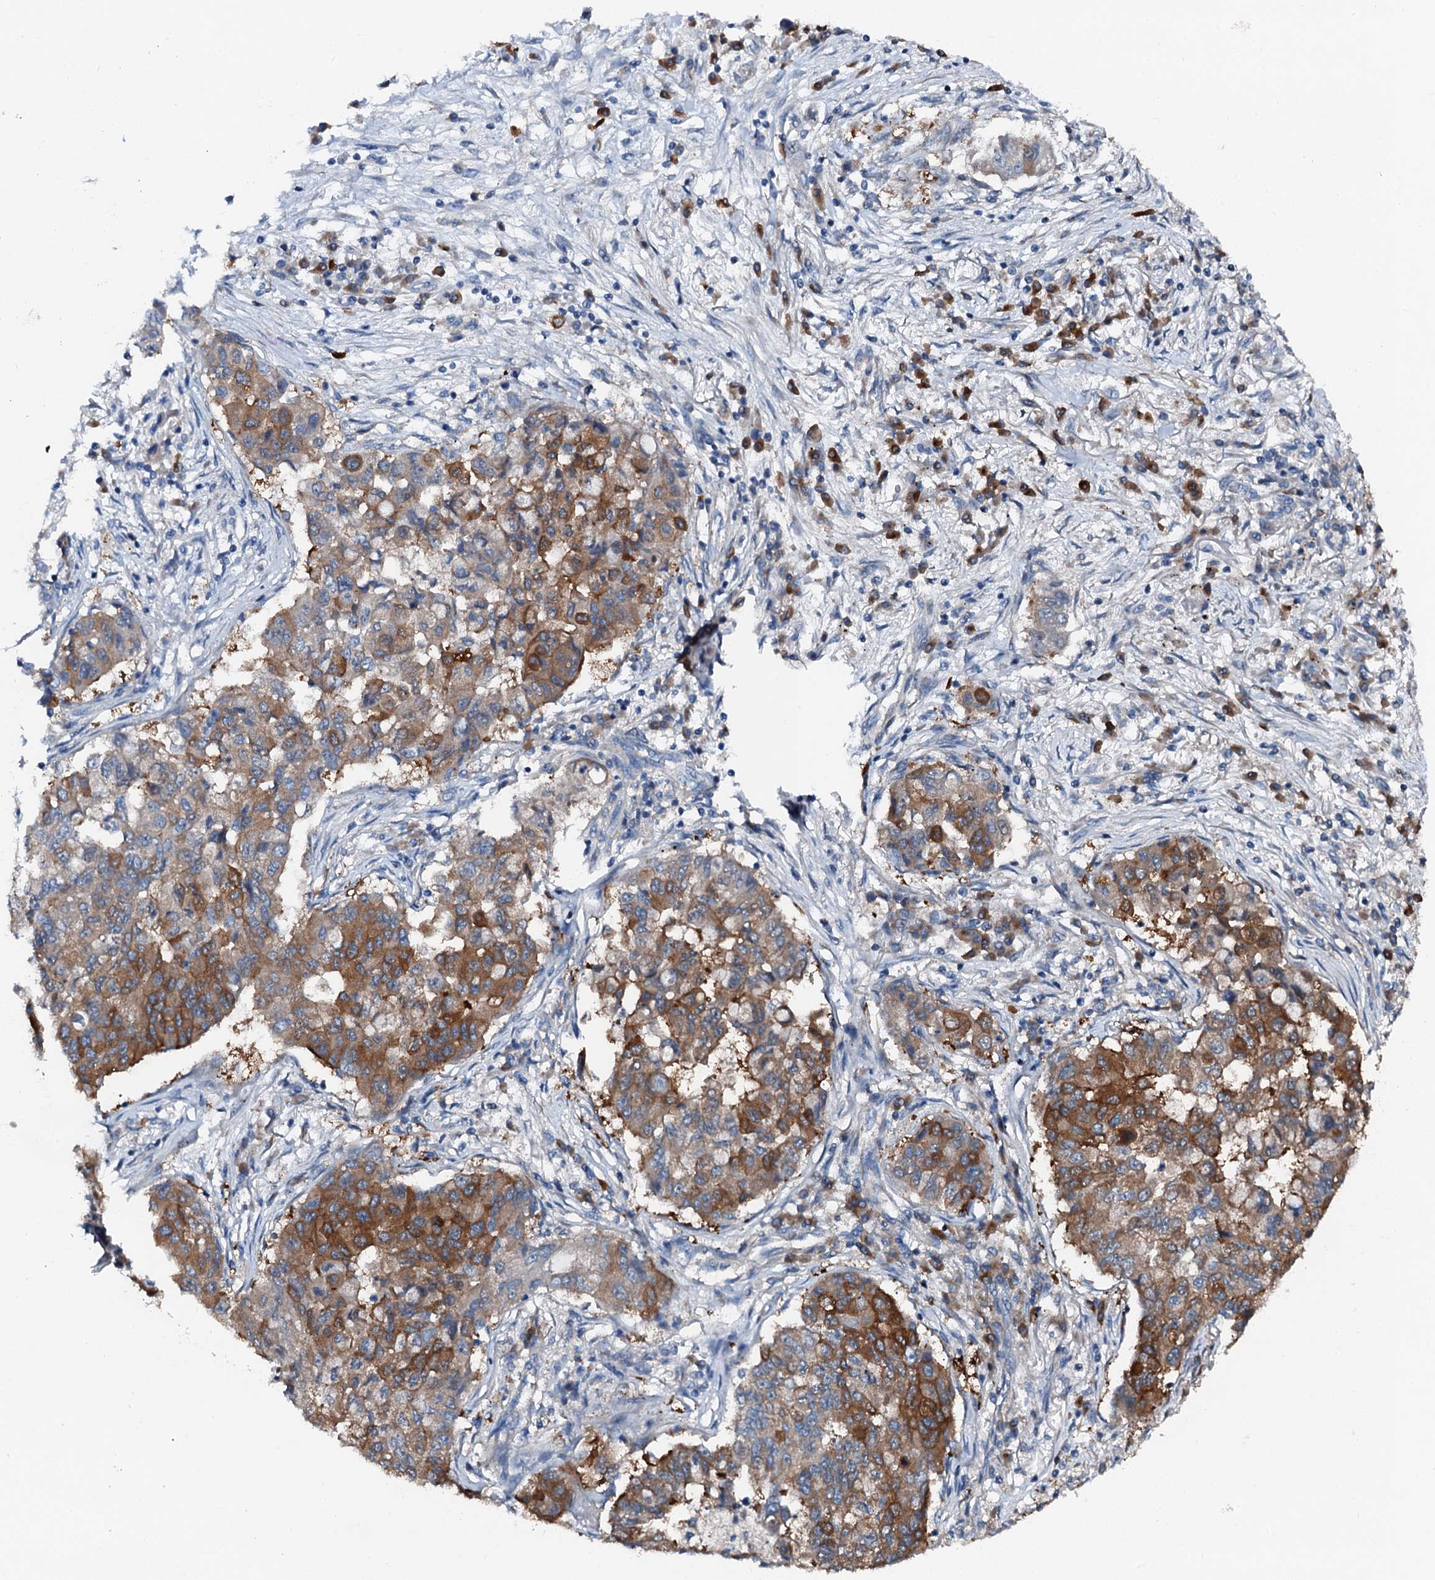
{"staining": {"intensity": "moderate", "quantity": ">75%", "location": "cytoplasmic/membranous"}, "tissue": "lung cancer", "cell_type": "Tumor cells", "image_type": "cancer", "snomed": [{"axis": "morphology", "description": "Squamous cell carcinoma, NOS"}, {"axis": "topography", "description": "Lung"}], "caption": "An image of lung cancer stained for a protein displays moderate cytoplasmic/membranous brown staining in tumor cells.", "gene": "GFOD2", "patient": {"sex": "male", "age": 74}}